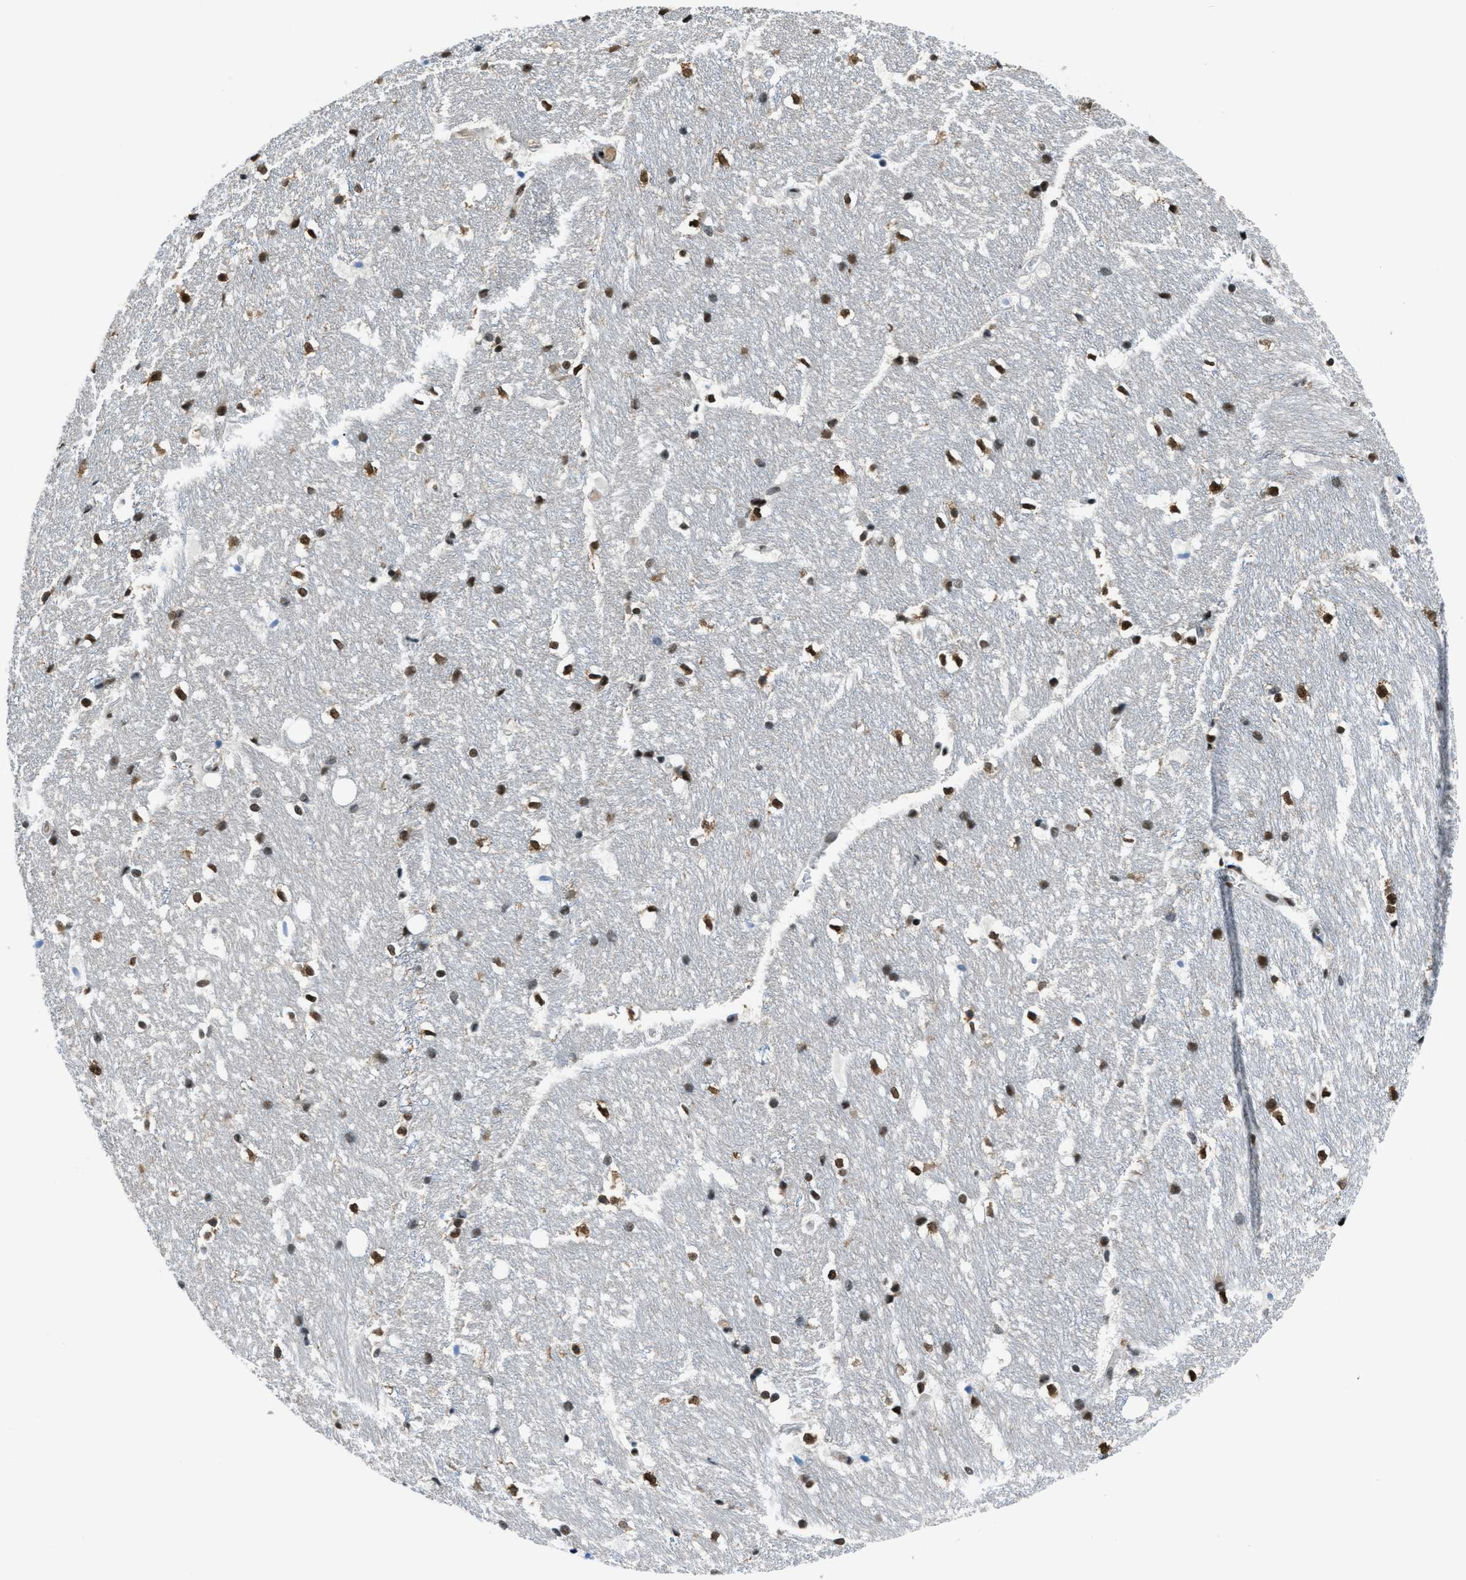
{"staining": {"intensity": "strong", "quantity": "25%-75%", "location": "nuclear"}, "tissue": "hippocampus", "cell_type": "Glial cells", "image_type": "normal", "snomed": [{"axis": "morphology", "description": "Normal tissue, NOS"}, {"axis": "topography", "description": "Hippocampus"}], "caption": "Hippocampus stained with DAB immunohistochemistry (IHC) reveals high levels of strong nuclear positivity in approximately 25%-75% of glial cells.", "gene": "GATAD2B", "patient": {"sex": "female", "age": 19}}